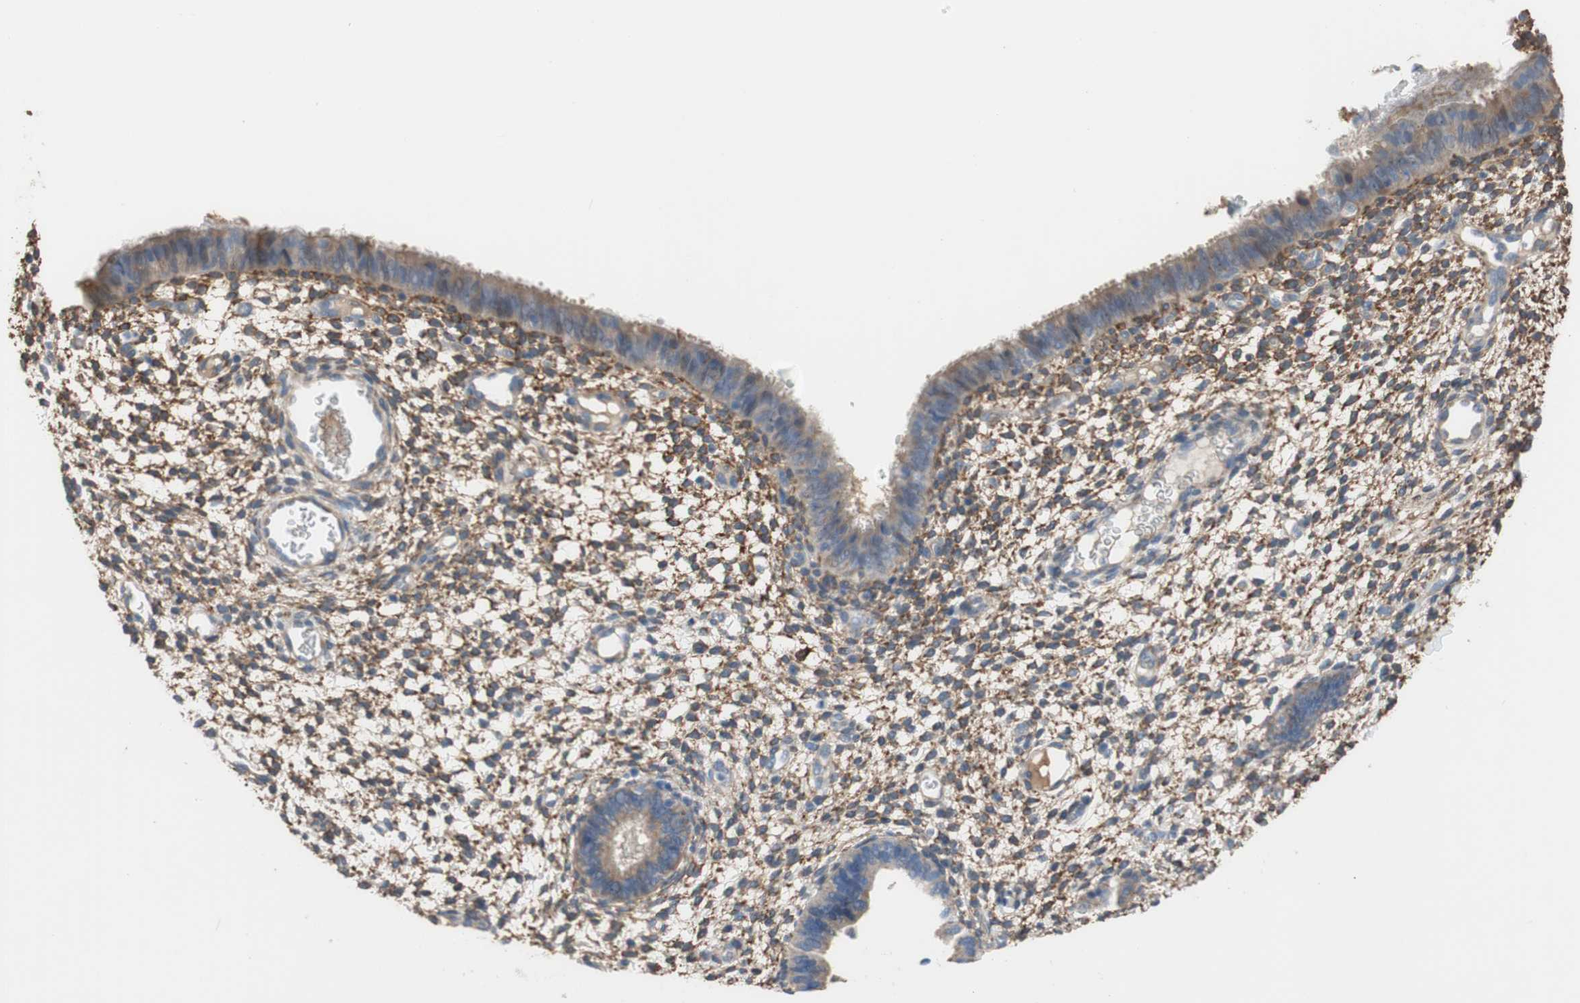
{"staining": {"intensity": "strong", "quantity": "25%-75%", "location": "cytoplasmic/membranous"}, "tissue": "endometrium", "cell_type": "Cells in endometrial stroma", "image_type": "normal", "snomed": [{"axis": "morphology", "description": "Normal tissue, NOS"}, {"axis": "topography", "description": "Endometrium"}], "caption": "Protein expression analysis of normal endometrium shows strong cytoplasmic/membranous staining in about 25%-75% of cells in endometrial stroma.", "gene": "ALDH1A2", "patient": {"sex": "female", "age": 61}}